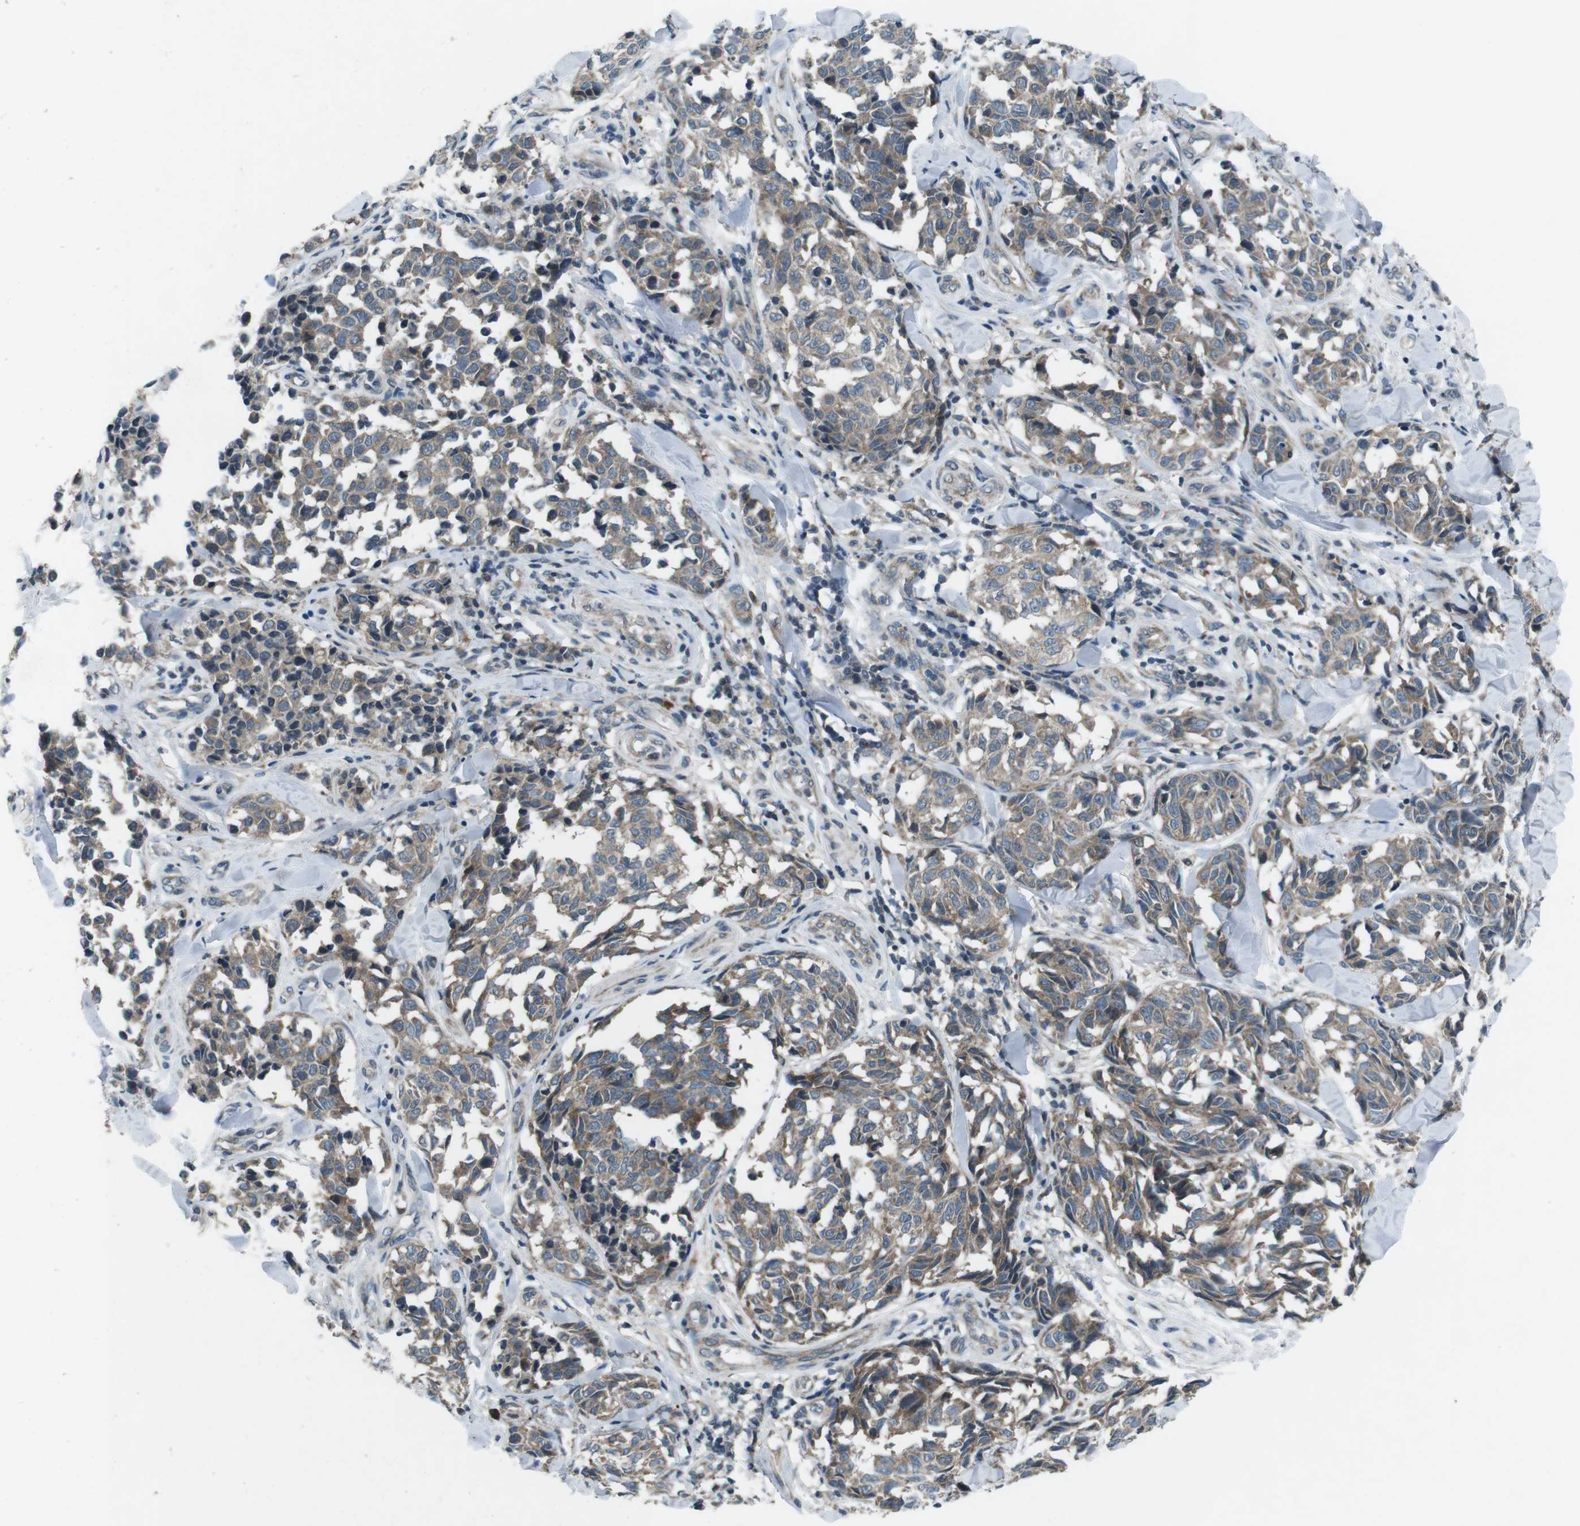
{"staining": {"intensity": "moderate", "quantity": ">75%", "location": "cytoplasmic/membranous"}, "tissue": "melanoma", "cell_type": "Tumor cells", "image_type": "cancer", "snomed": [{"axis": "morphology", "description": "Malignant melanoma, NOS"}, {"axis": "topography", "description": "Skin"}], "caption": "Immunohistochemical staining of human malignant melanoma reveals moderate cytoplasmic/membranous protein expression in about >75% of tumor cells. The staining is performed using DAB brown chromogen to label protein expression. The nuclei are counter-stained blue using hematoxylin.", "gene": "CDK16", "patient": {"sex": "female", "age": 64}}